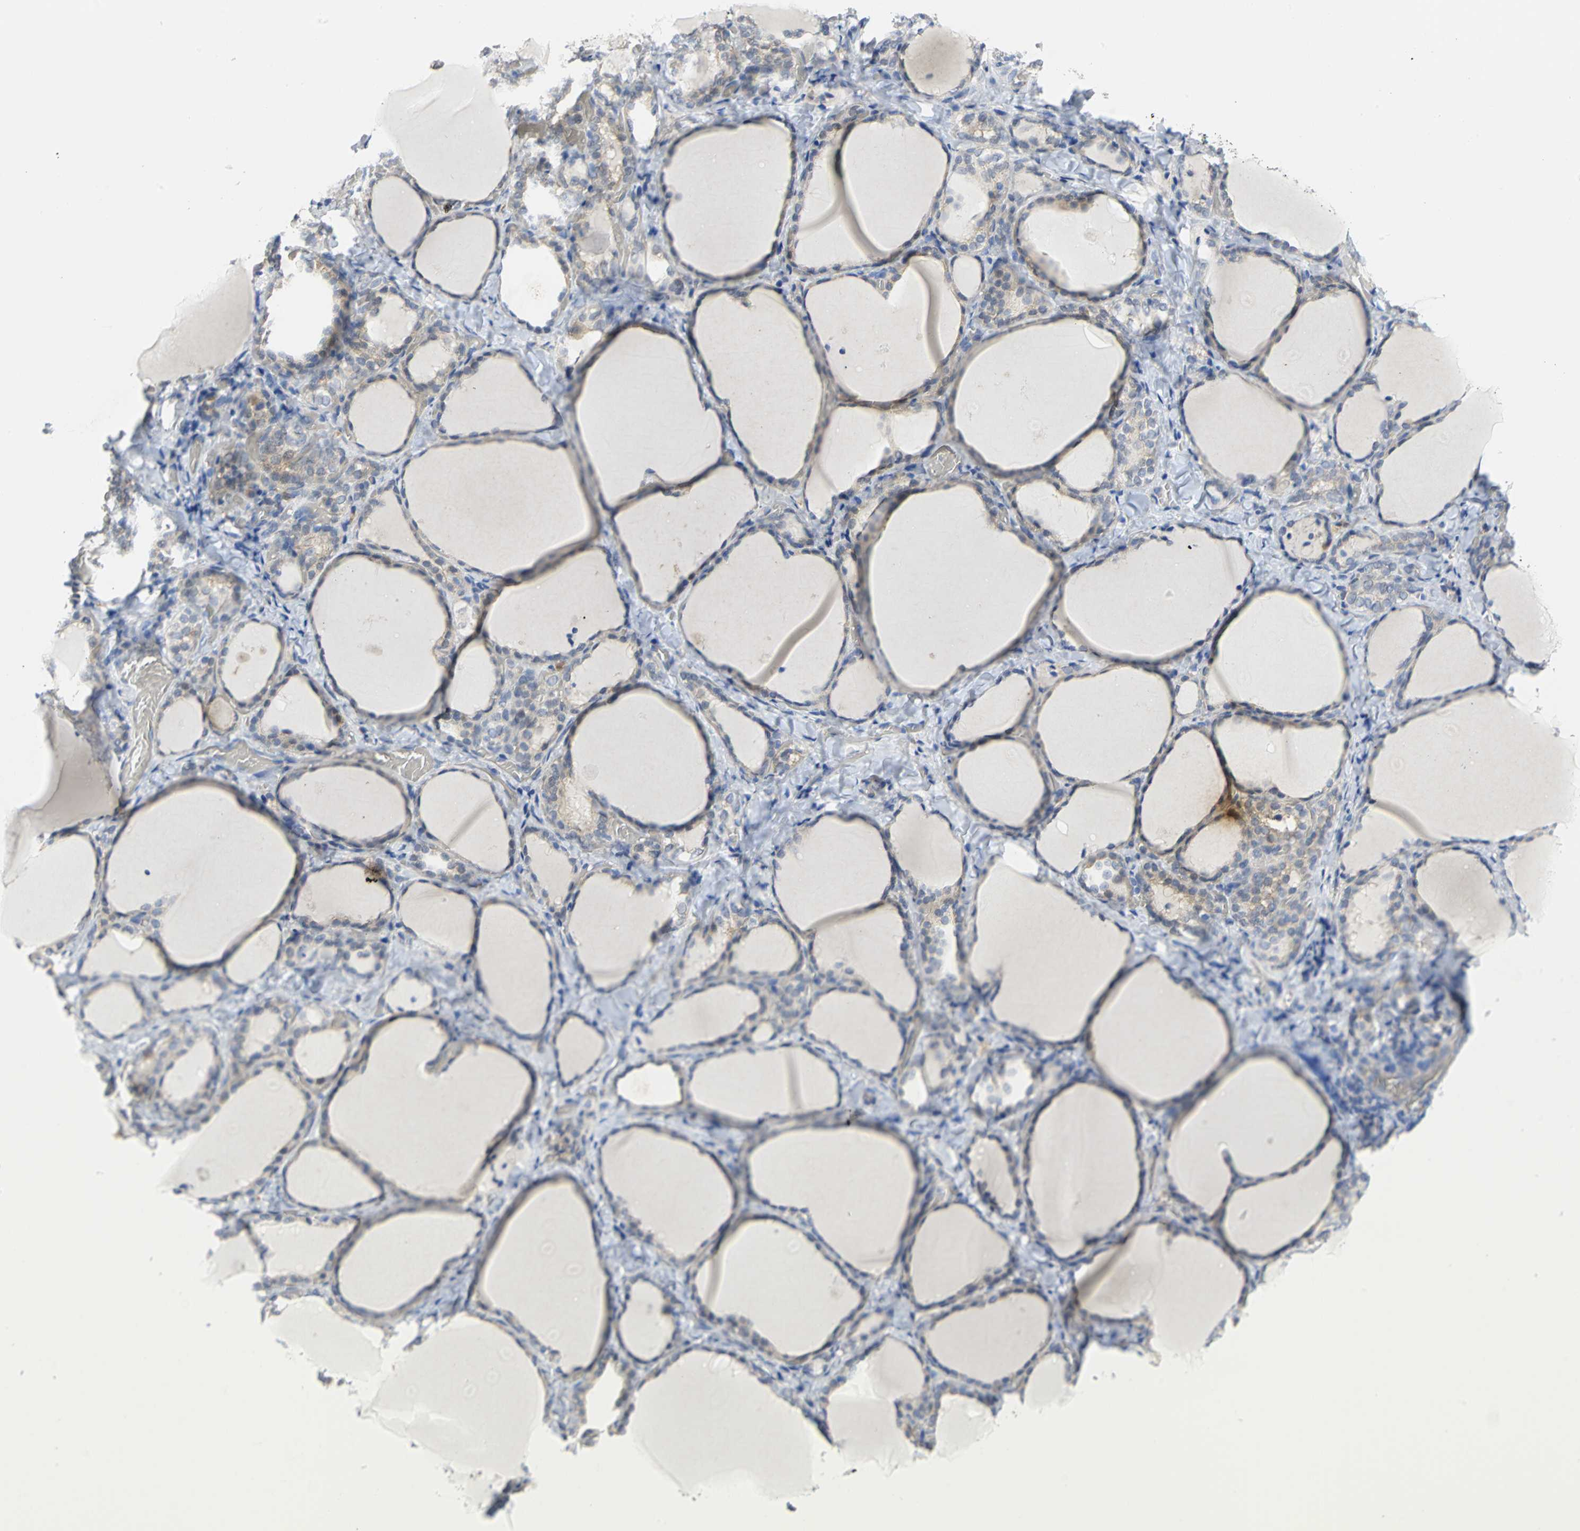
{"staining": {"intensity": "weak", "quantity": "<25%", "location": "cytoplasmic/membranous"}, "tissue": "thyroid gland", "cell_type": "Glandular cells", "image_type": "normal", "snomed": [{"axis": "morphology", "description": "Normal tissue, NOS"}, {"axis": "morphology", "description": "Papillary adenocarcinoma, NOS"}, {"axis": "topography", "description": "Thyroid gland"}], "caption": "Immunohistochemical staining of benign human thyroid gland reveals no significant positivity in glandular cells.", "gene": "PGM3", "patient": {"sex": "female", "age": 30}}